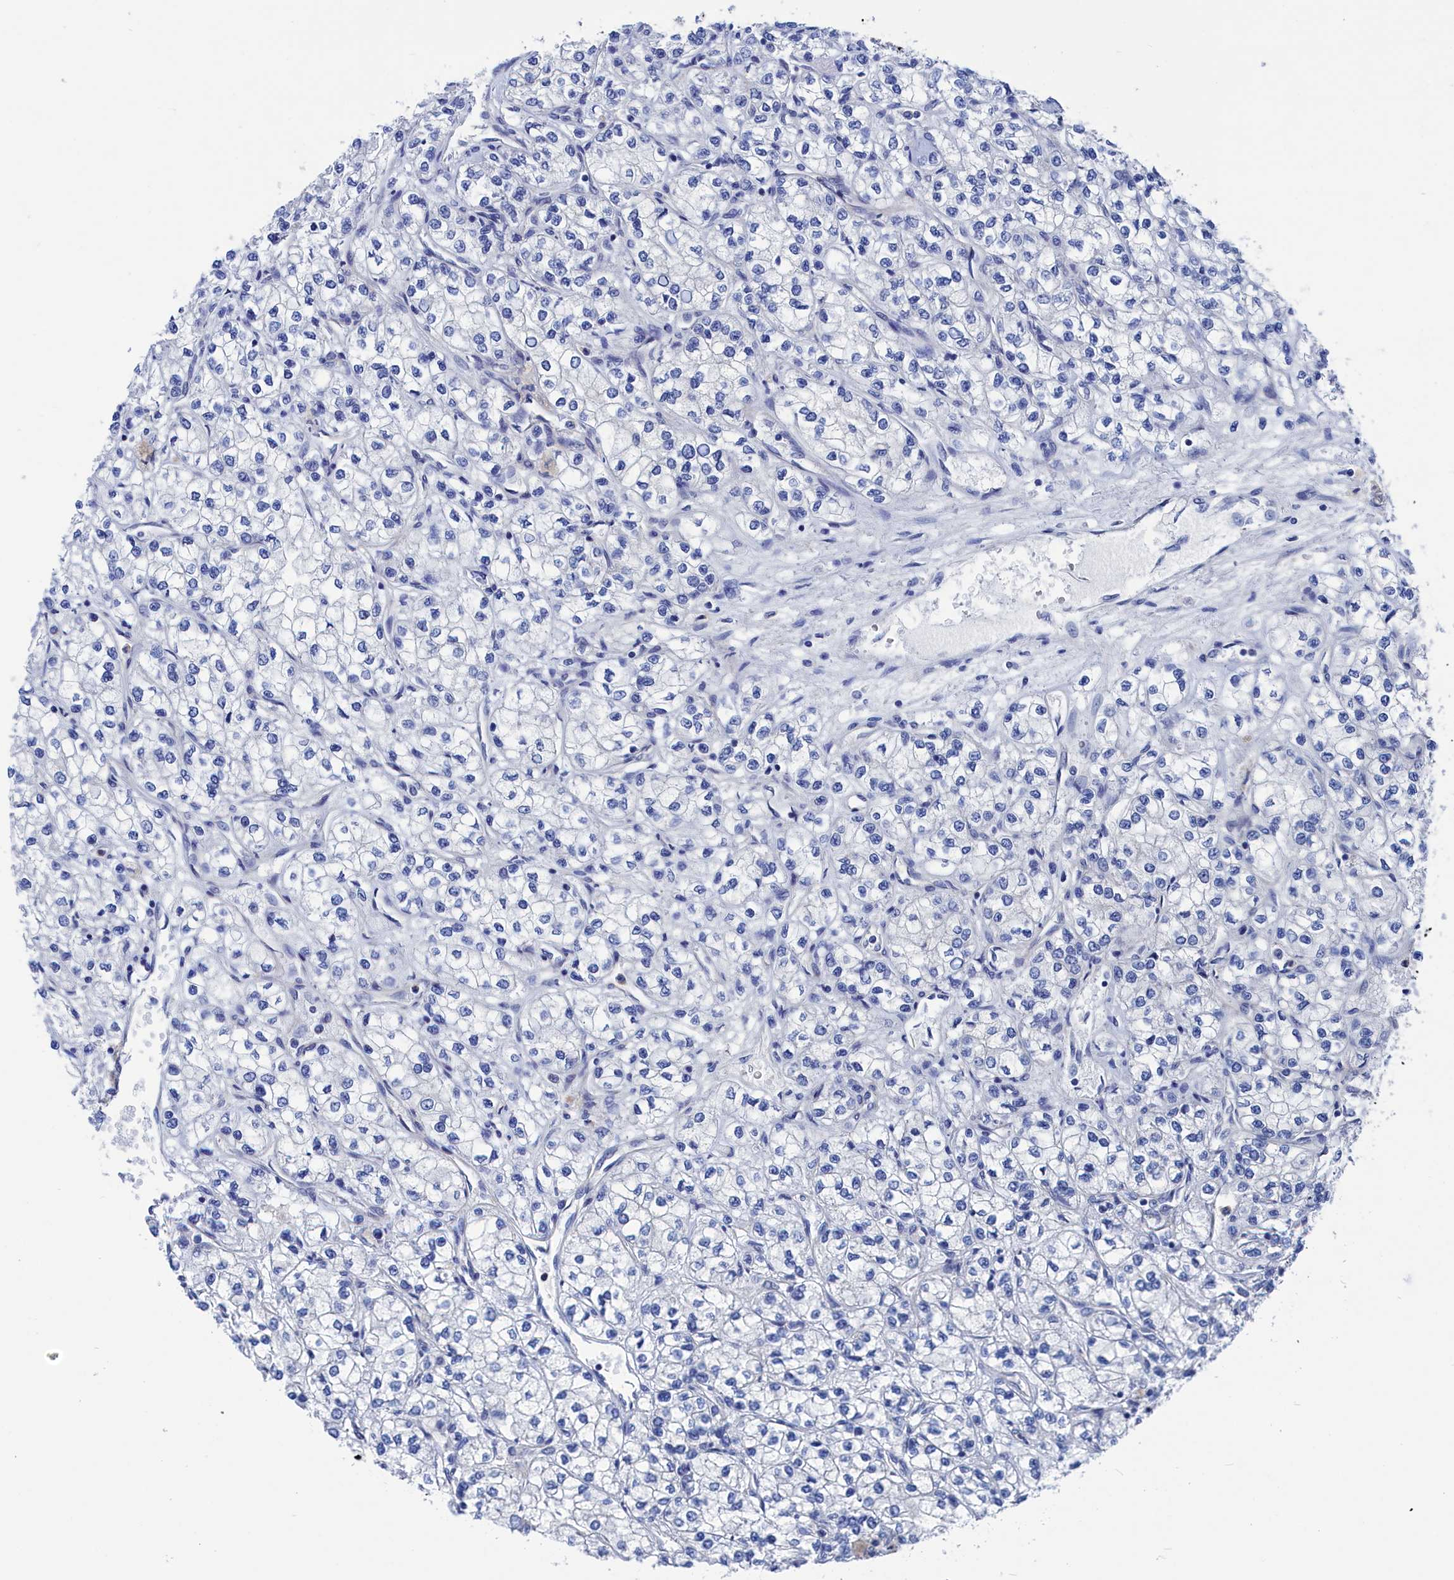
{"staining": {"intensity": "negative", "quantity": "none", "location": "none"}, "tissue": "renal cancer", "cell_type": "Tumor cells", "image_type": "cancer", "snomed": [{"axis": "morphology", "description": "Adenocarcinoma, NOS"}, {"axis": "topography", "description": "Kidney"}], "caption": "Immunohistochemistry of renal adenocarcinoma demonstrates no positivity in tumor cells.", "gene": "MARCHF3", "patient": {"sex": "male", "age": 80}}